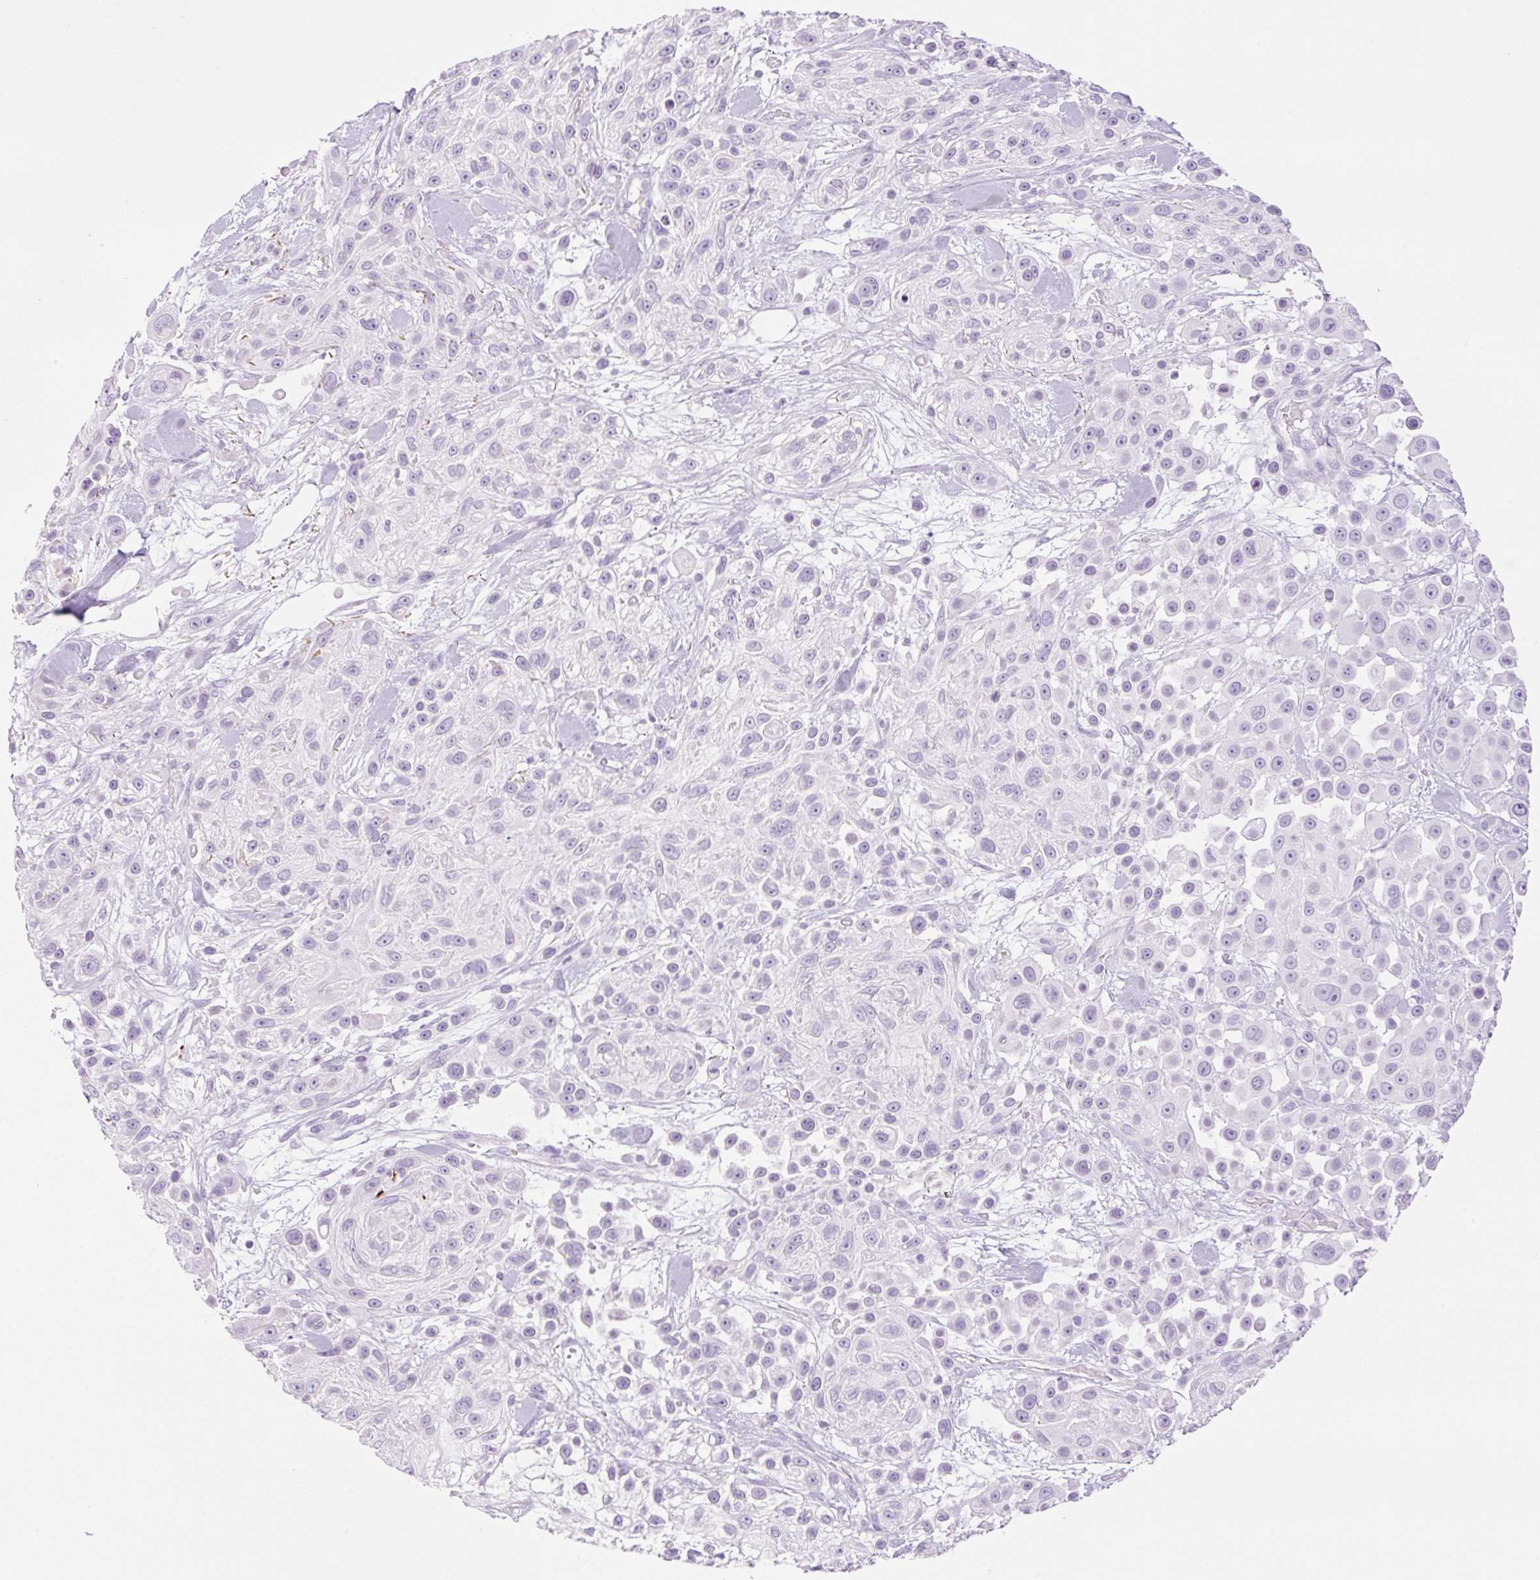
{"staining": {"intensity": "negative", "quantity": "none", "location": "none"}, "tissue": "skin cancer", "cell_type": "Tumor cells", "image_type": "cancer", "snomed": [{"axis": "morphology", "description": "Squamous cell carcinoma, NOS"}, {"axis": "topography", "description": "Skin"}], "caption": "Skin squamous cell carcinoma was stained to show a protein in brown. There is no significant expression in tumor cells.", "gene": "SP140L", "patient": {"sex": "male", "age": 67}}